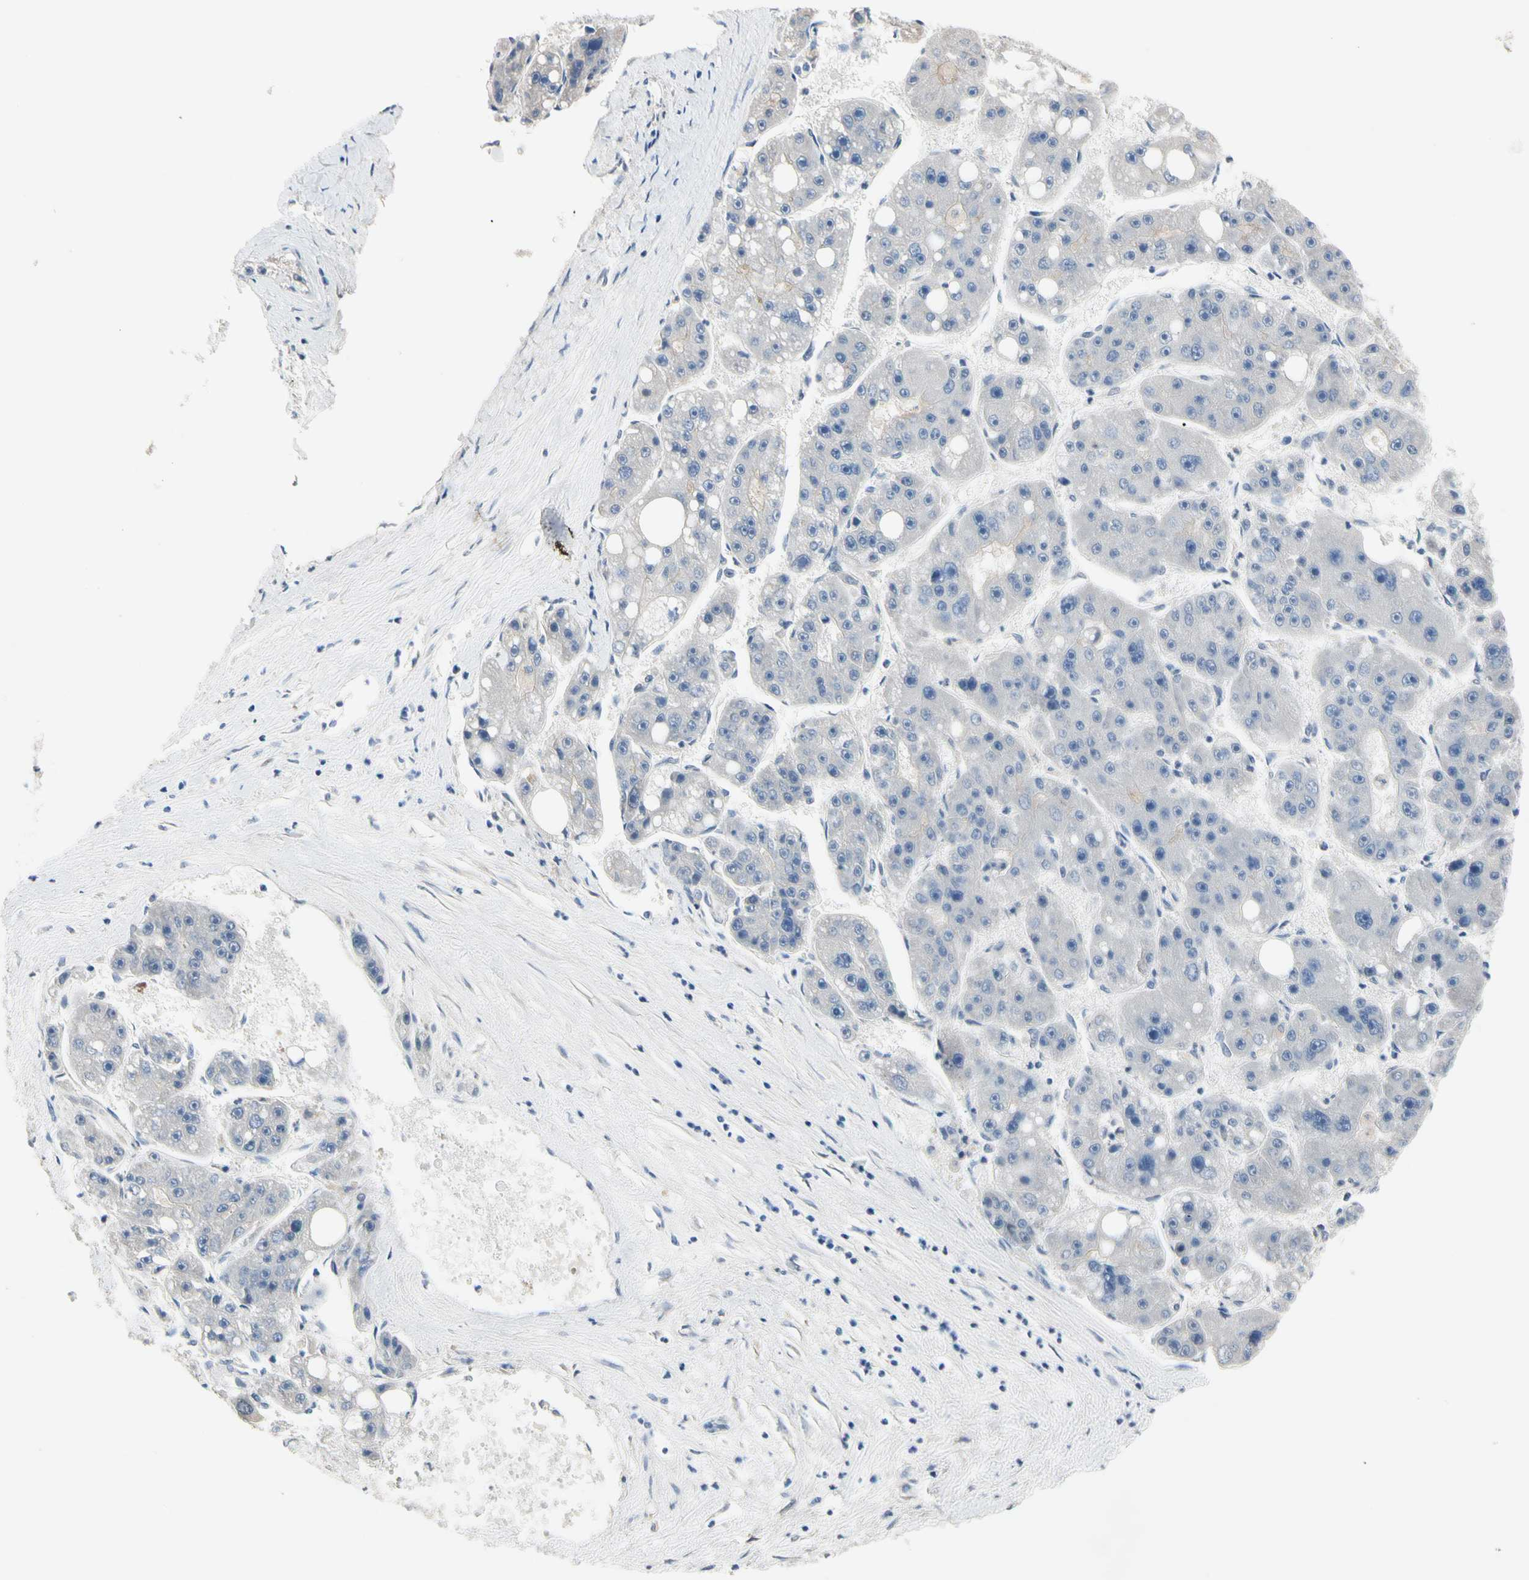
{"staining": {"intensity": "negative", "quantity": "none", "location": "none"}, "tissue": "liver cancer", "cell_type": "Tumor cells", "image_type": "cancer", "snomed": [{"axis": "morphology", "description": "Carcinoma, Hepatocellular, NOS"}, {"axis": "topography", "description": "Liver"}], "caption": "High power microscopy micrograph of an immunohistochemistry micrograph of liver cancer (hepatocellular carcinoma), revealing no significant positivity in tumor cells.", "gene": "ECRG4", "patient": {"sex": "female", "age": 61}}